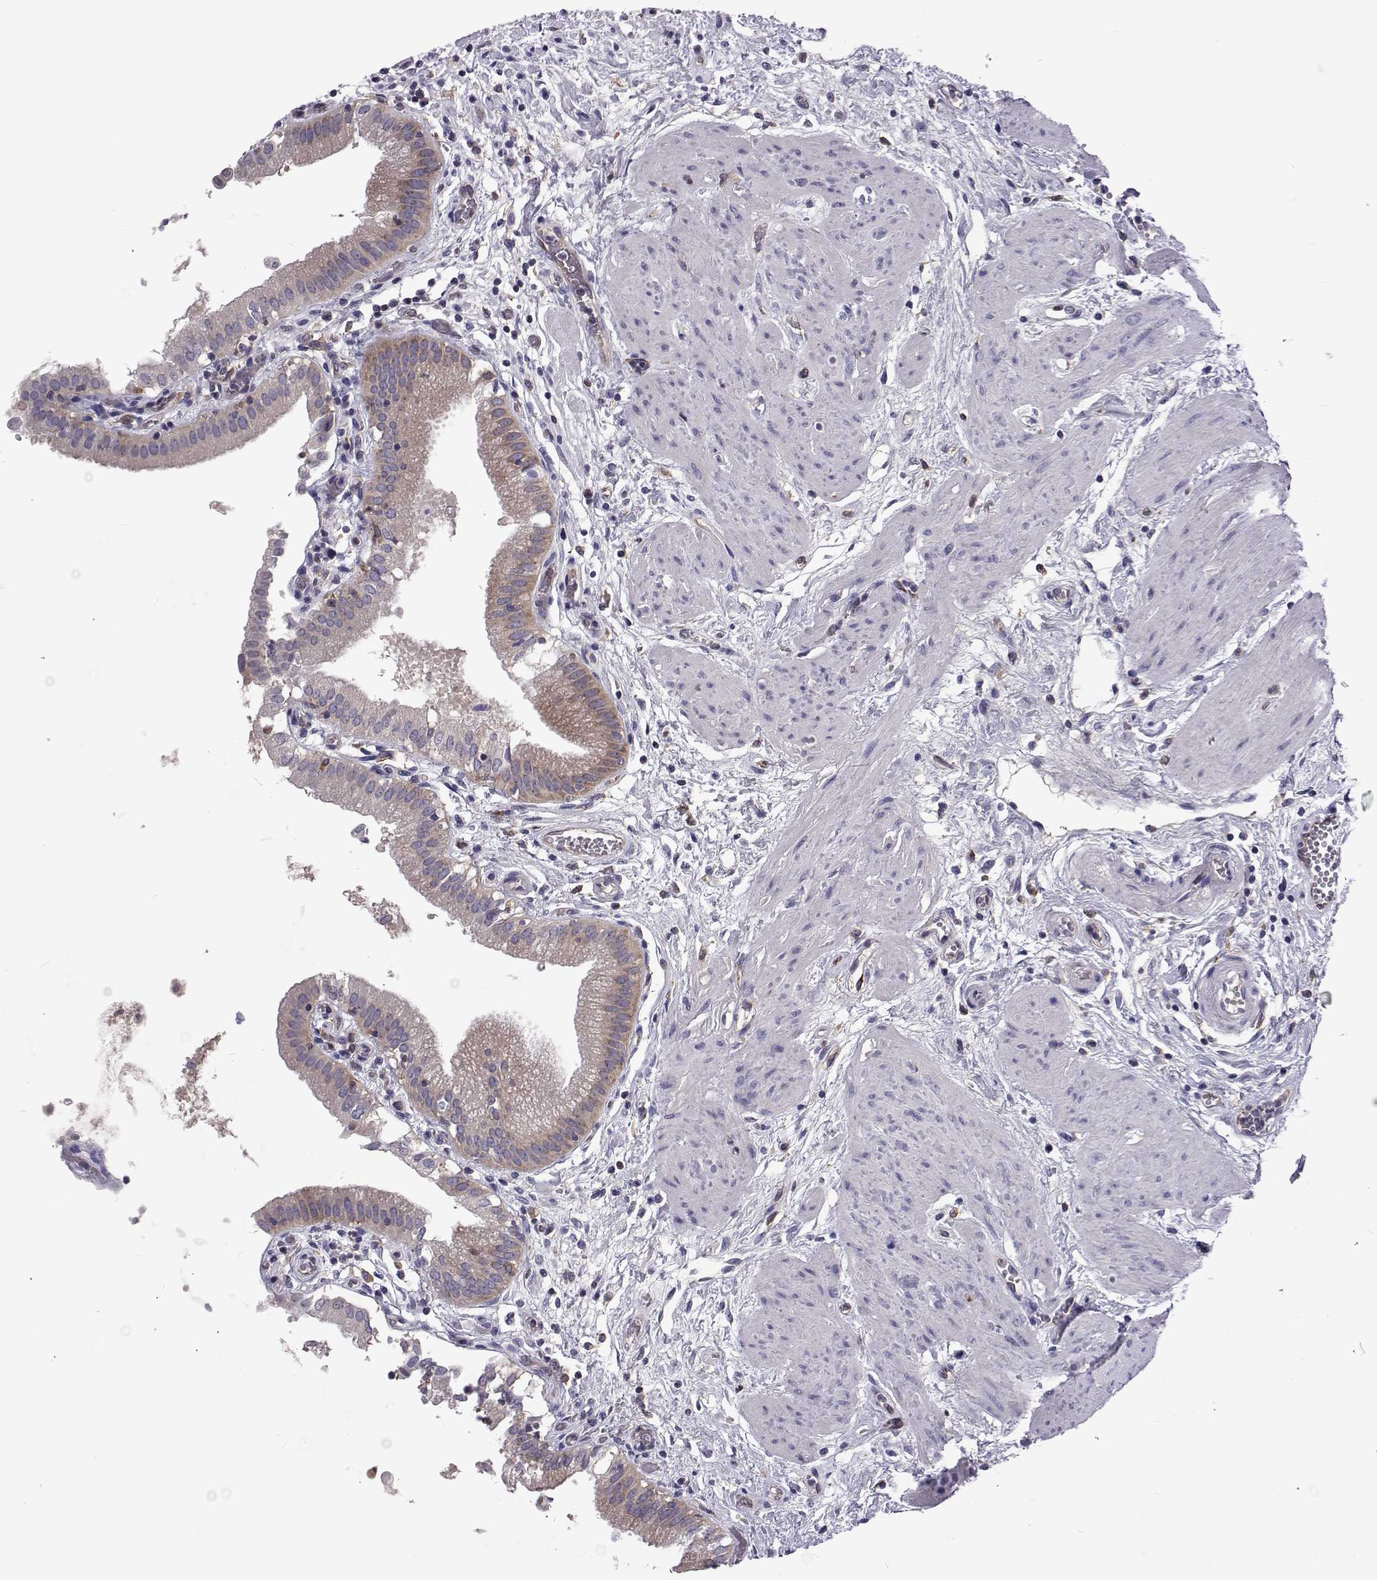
{"staining": {"intensity": "weak", "quantity": "<25%", "location": "cytoplasmic/membranous"}, "tissue": "gallbladder", "cell_type": "Glandular cells", "image_type": "normal", "snomed": [{"axis": "morphology", "description": "Normal tissue, NOS"}, {"axis": "topography", "description": "Gallbladder"}], "caption": "This histopathology image is of normal gallbladder stained with immunohistochemistry to label a protein in brown with the nuclei are counter-stained blue. There is no positivity in glandular cells.", "gene": "TCF15", "patient": {"sex": "female", "age": 65}}